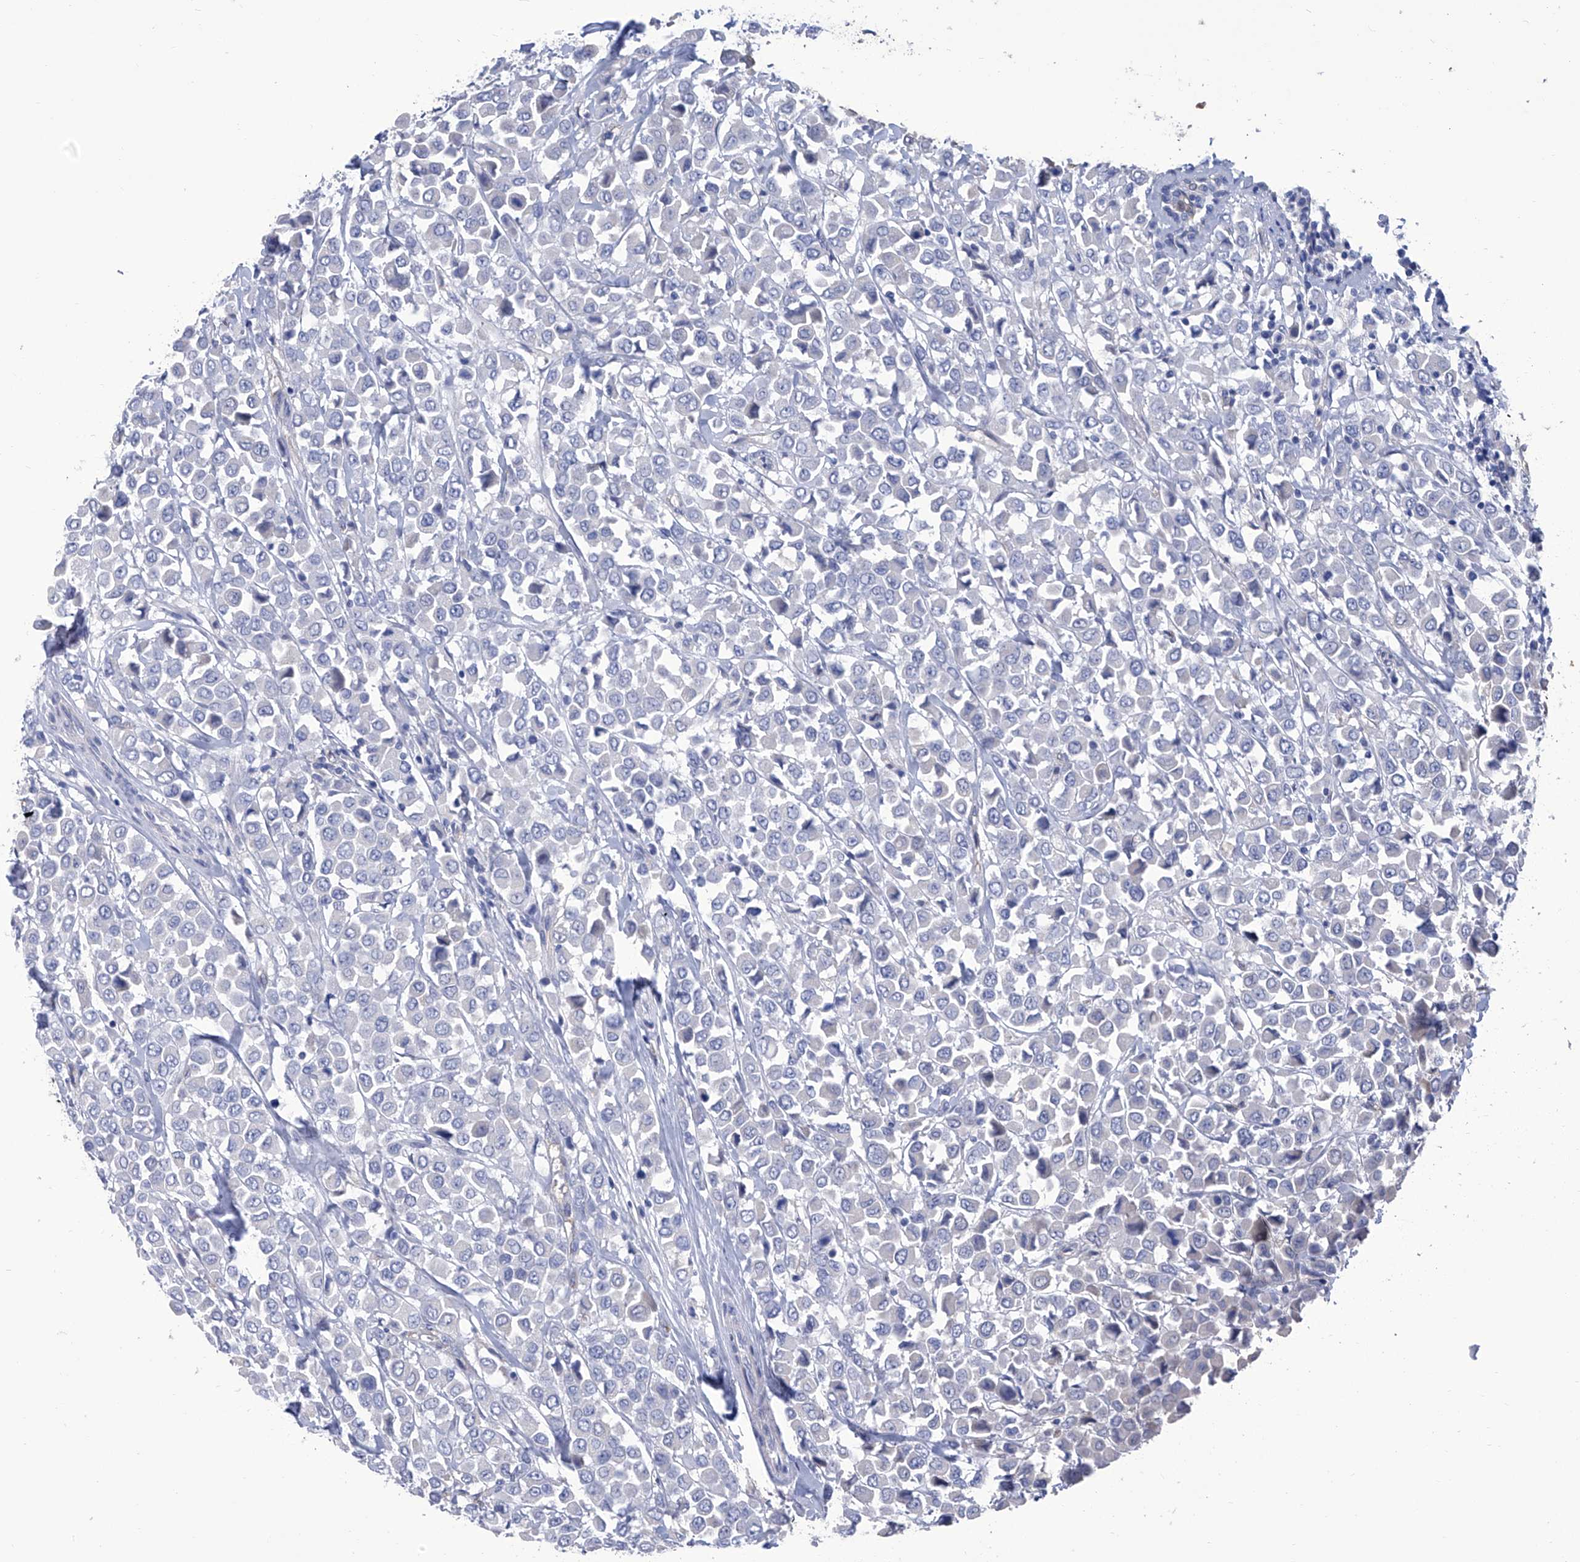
{"staining": {"intensity": "negative", "quantity": "none", "location": "none"}, "tissue": "breast cancer", "cell_type": "Tumor cells", "image_type": "cancer", "snomed": [{"axis": "morphology", "description": "Duct carcinoma"}, {"axis": "topography", "description": "Breast"}], "caption": "IHC histopathology image of neoplastic tissue: human breast cancer stained with DAB reveals no significant protein expression in tumor cells. The staining was performed using DAB (3,3'-diaminobenzidine) to visualize the protein expression in brown, while the nuclei were stained in blue with hematoxylin (Magnification: 20x).", "gene": "SMS", "patient": {"sex": "female", "age": 61}}